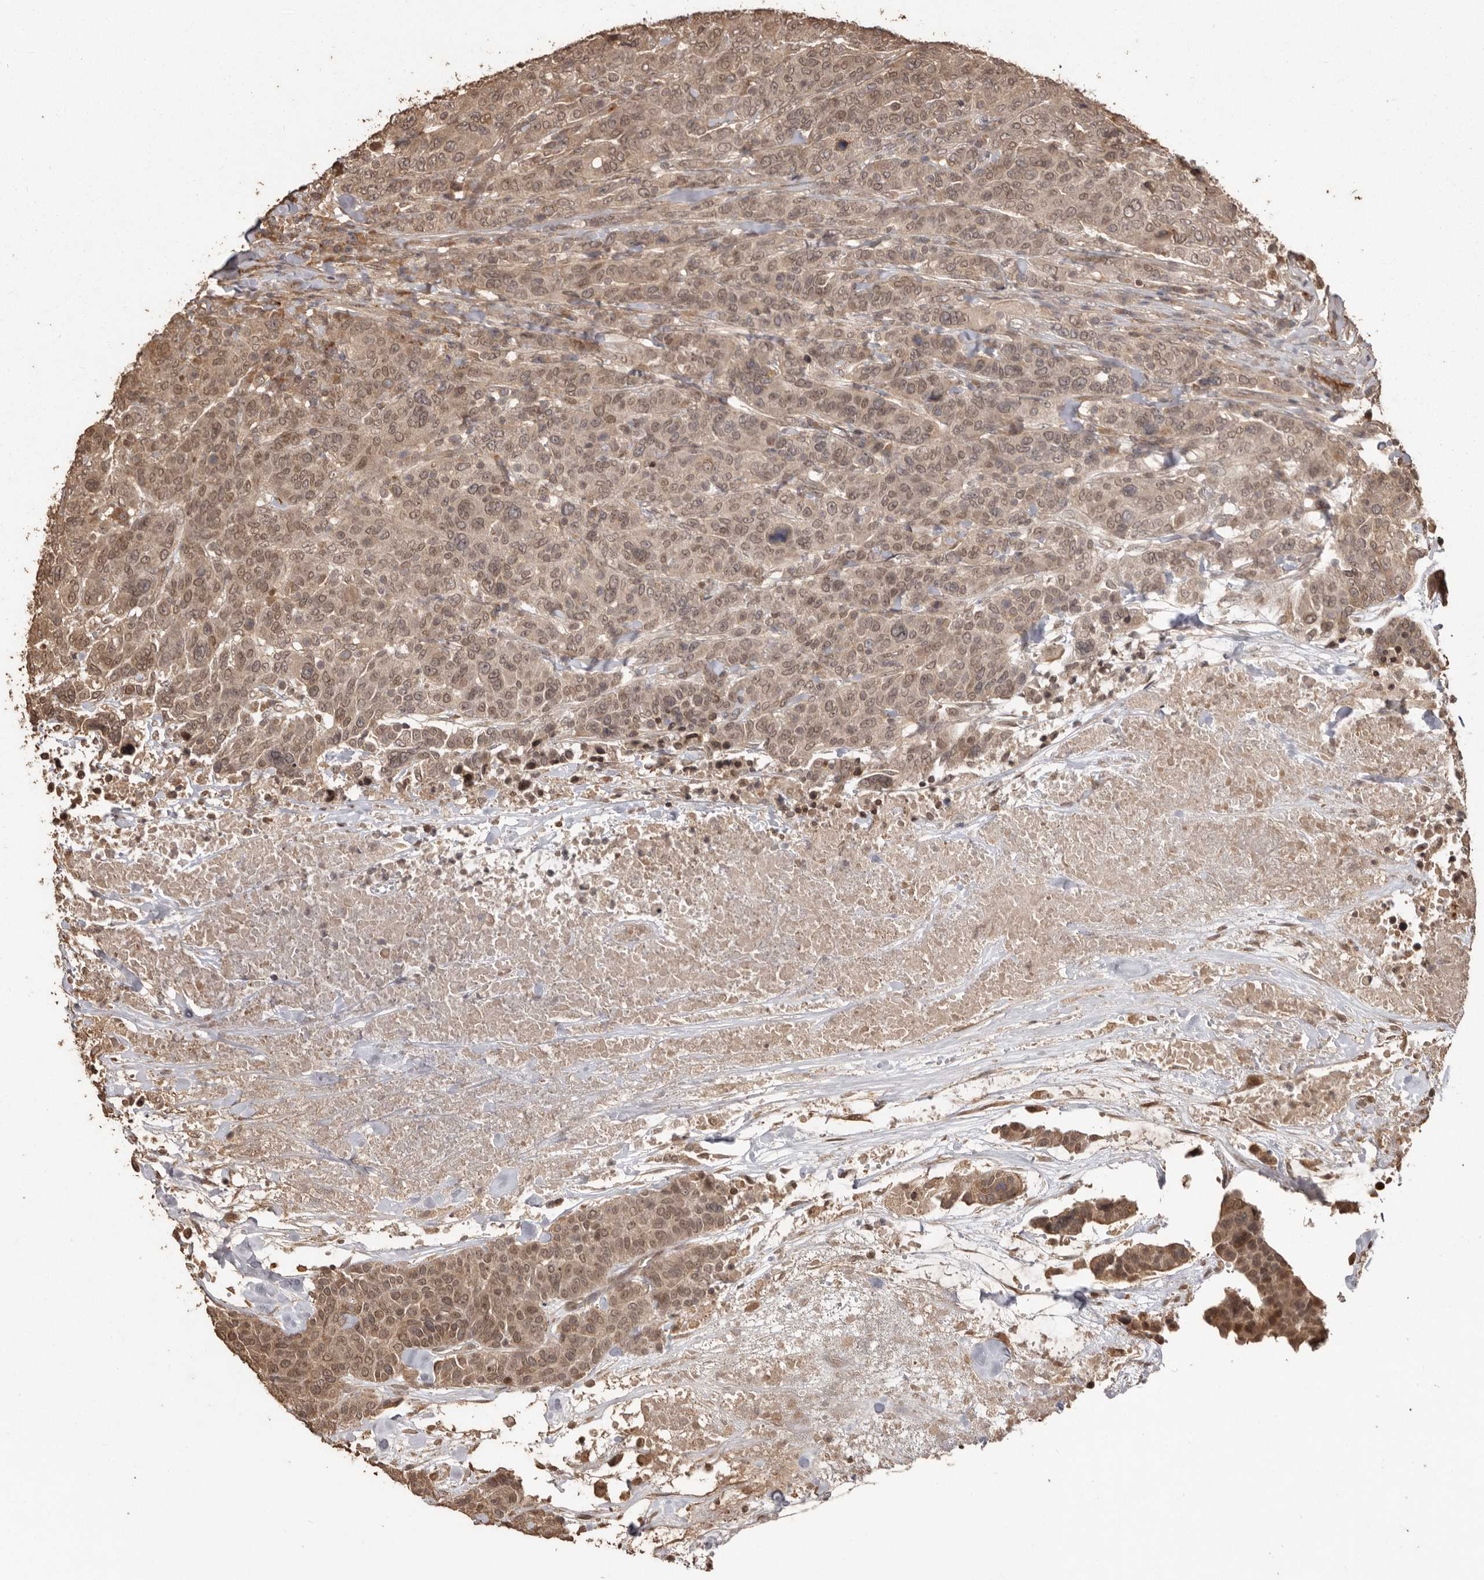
{"staining": {"intensity": "moderate", "quantity": ">75%", "location": "nuclear"}, "tissue": "breast cancer", "cell_type": "Tumor cells", "image_type": "cancer", "snomed": [{"axis": "morphology", "description": "Duct carcinoma"}, {"axis": "topography", "description": "Breast"}], "caption": "Breast cancer (infiltrating ductal carcinoma) stained for a protein demonstrates moderate nuclear positivity in tumor cells.", "gene": "NUP43", "patient": {"sex": "female", "age": 37}}